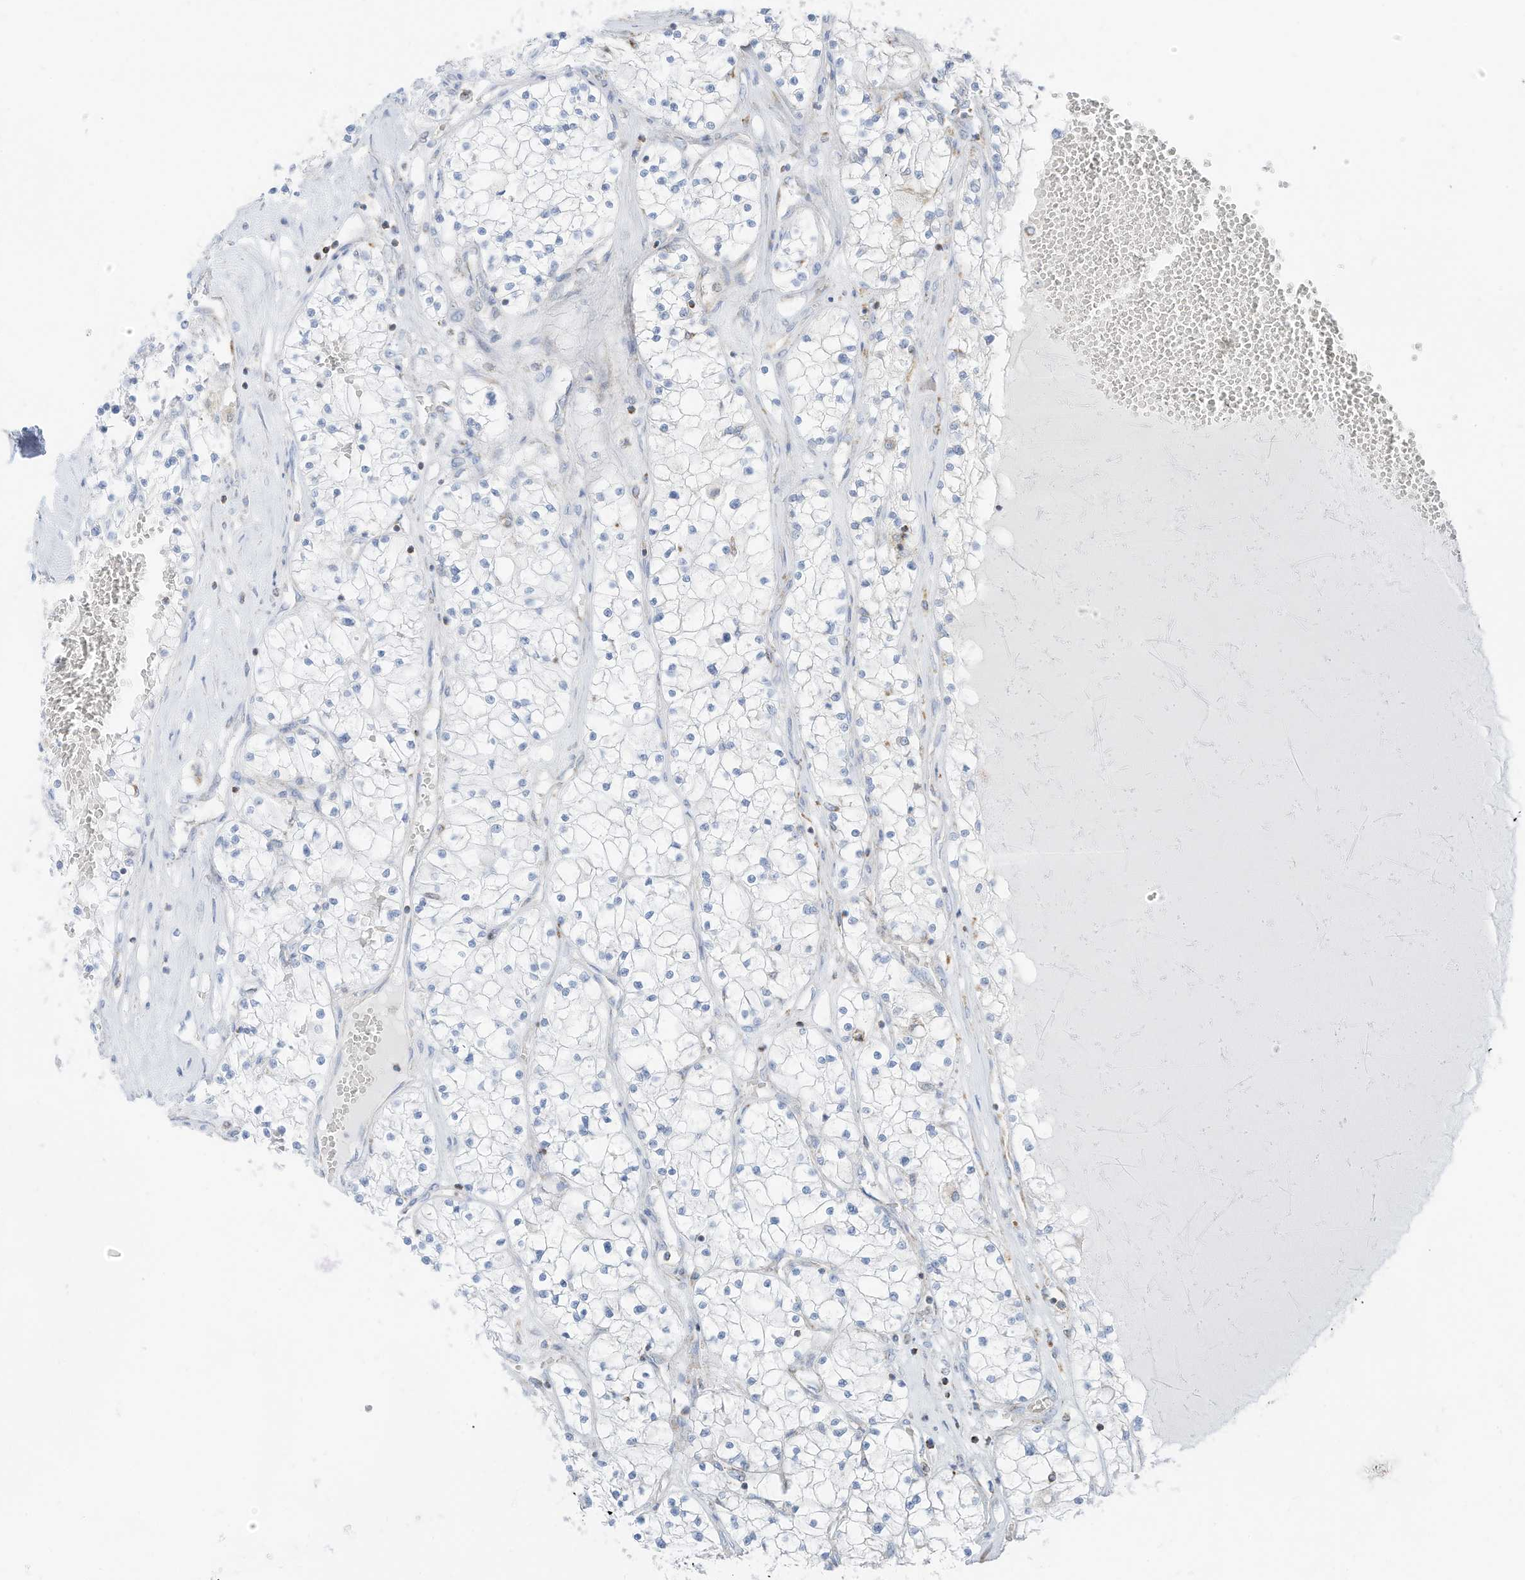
{"staining": {"intensity": "negative", "quantity": "none", "location": "none"}, "tissue": "renal cancer", "cell_type": "Tumor cells", "image_type": "cancer", "snomed": [{"axis": "morphology", "description": "Normal tissue, NOS"}, {"axis": "morphology", "description": "Adenocarcinoma, NOS"}, {"axis": "topography", "description": "Kidney"}], "caption": "An immunohistochemistry micrograph of renal cancer is shown. There is no staining in tumor cells of renal cancer. (Brightfield microscopy of DAB immunohistochemistry at high magnification).", "gene": "ETHE1", "patient": {"sex": "male", "age": 68}}